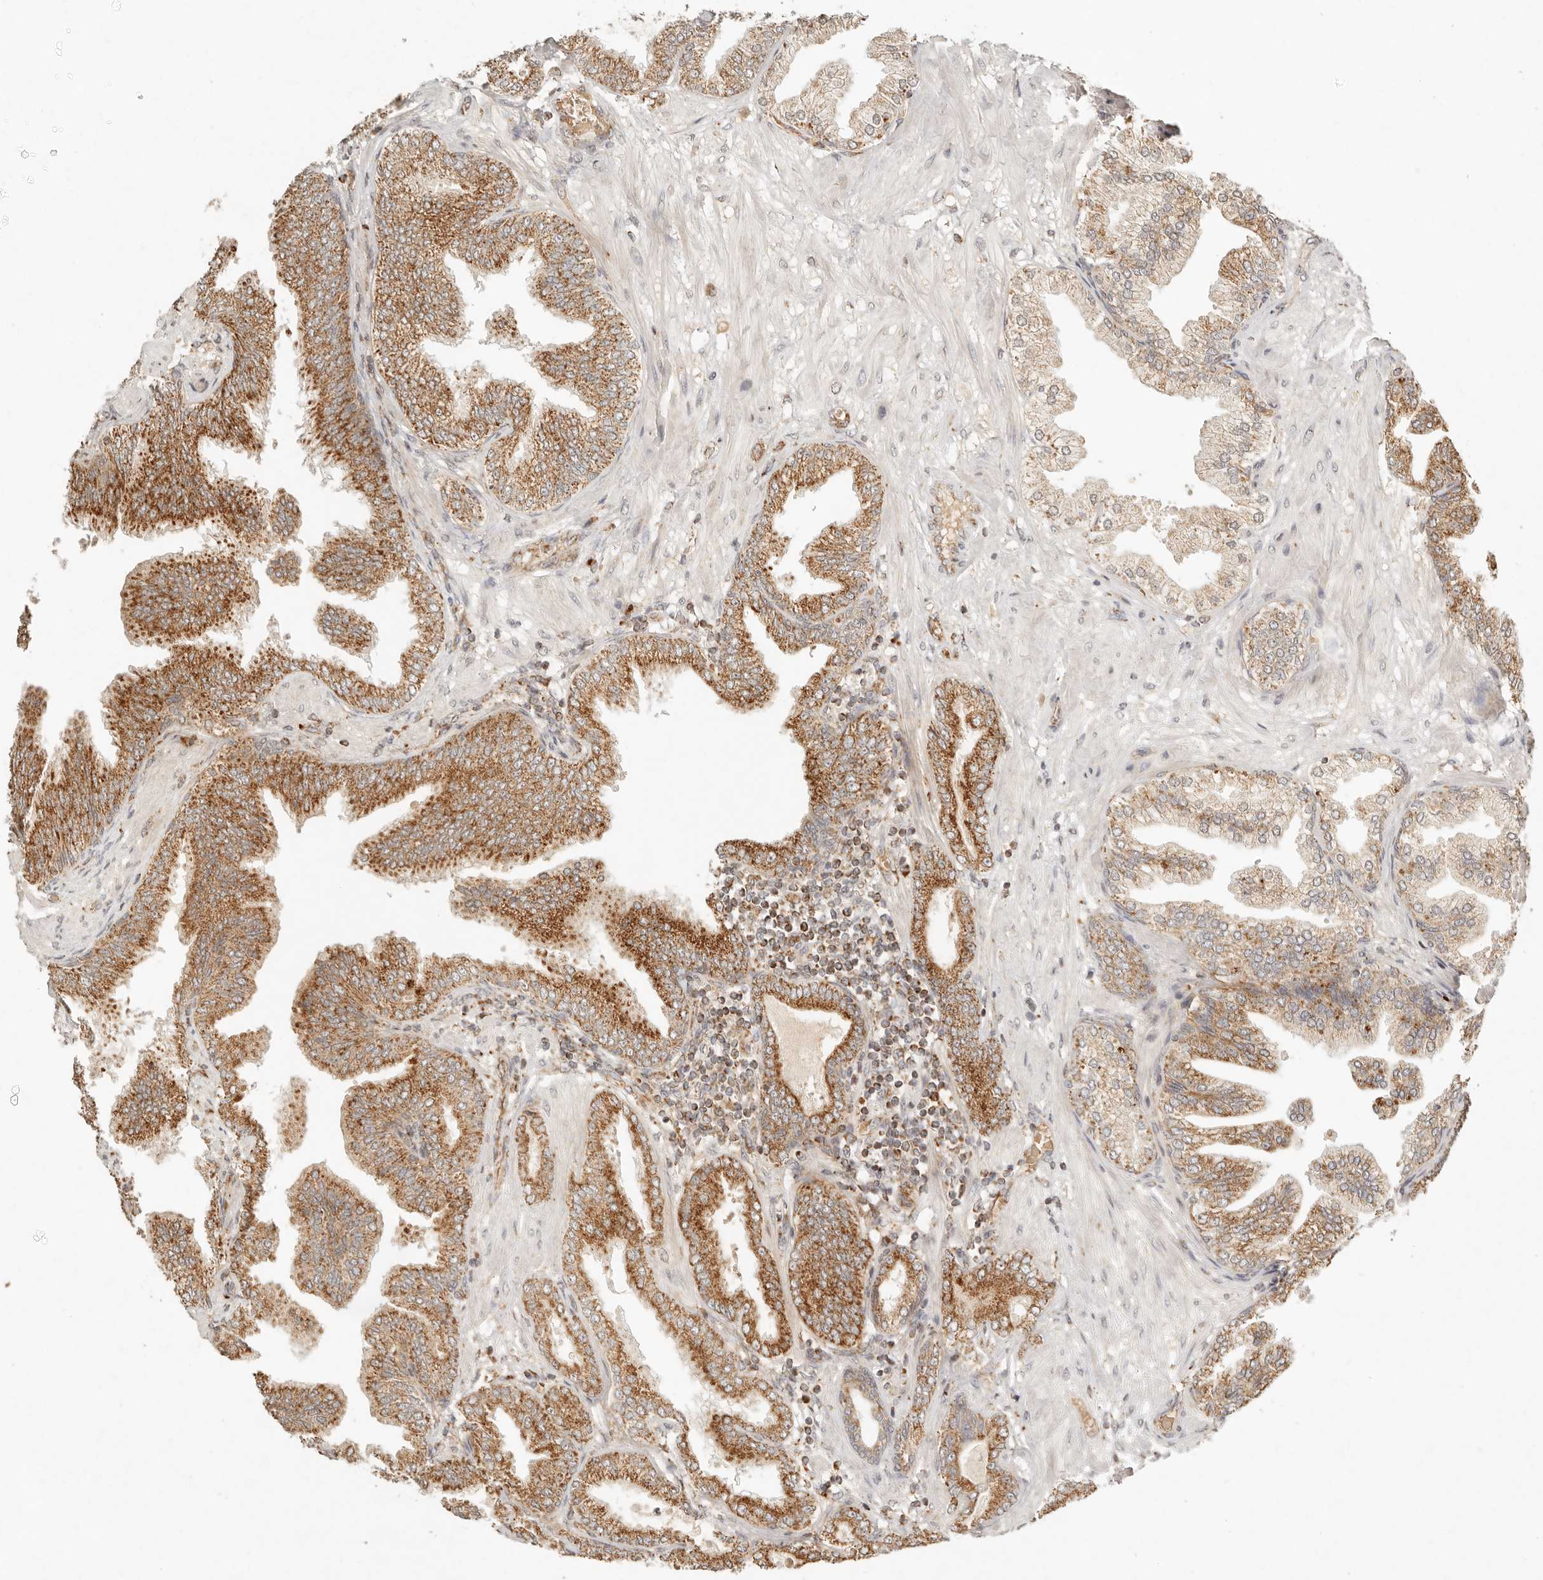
{"staining": {"intensity": "moderate", "quantity": ">75%", "location": "cytoplasmic/membranous"}, "tissue": "prostate cancer", "cell_type": "Tumor cells", "image_type": "cancer", "snomed": [{"axis": "morphology", "description": "Adenocarcinoma, Low grade"}, {"axis": "topography", "description": "Prostate"}], "caption": "A histopathology image of prostate cancer stained for a protein demonstrates moderate cytoplasmic/membranous brown staining in tumor cells. (DAB (3,3'-diaminobenzidine) IHC, brown staining for protein, blue staining for nuclei).", "gene": "MRPL55", "patient": {"sex": "male", "age": 63}}